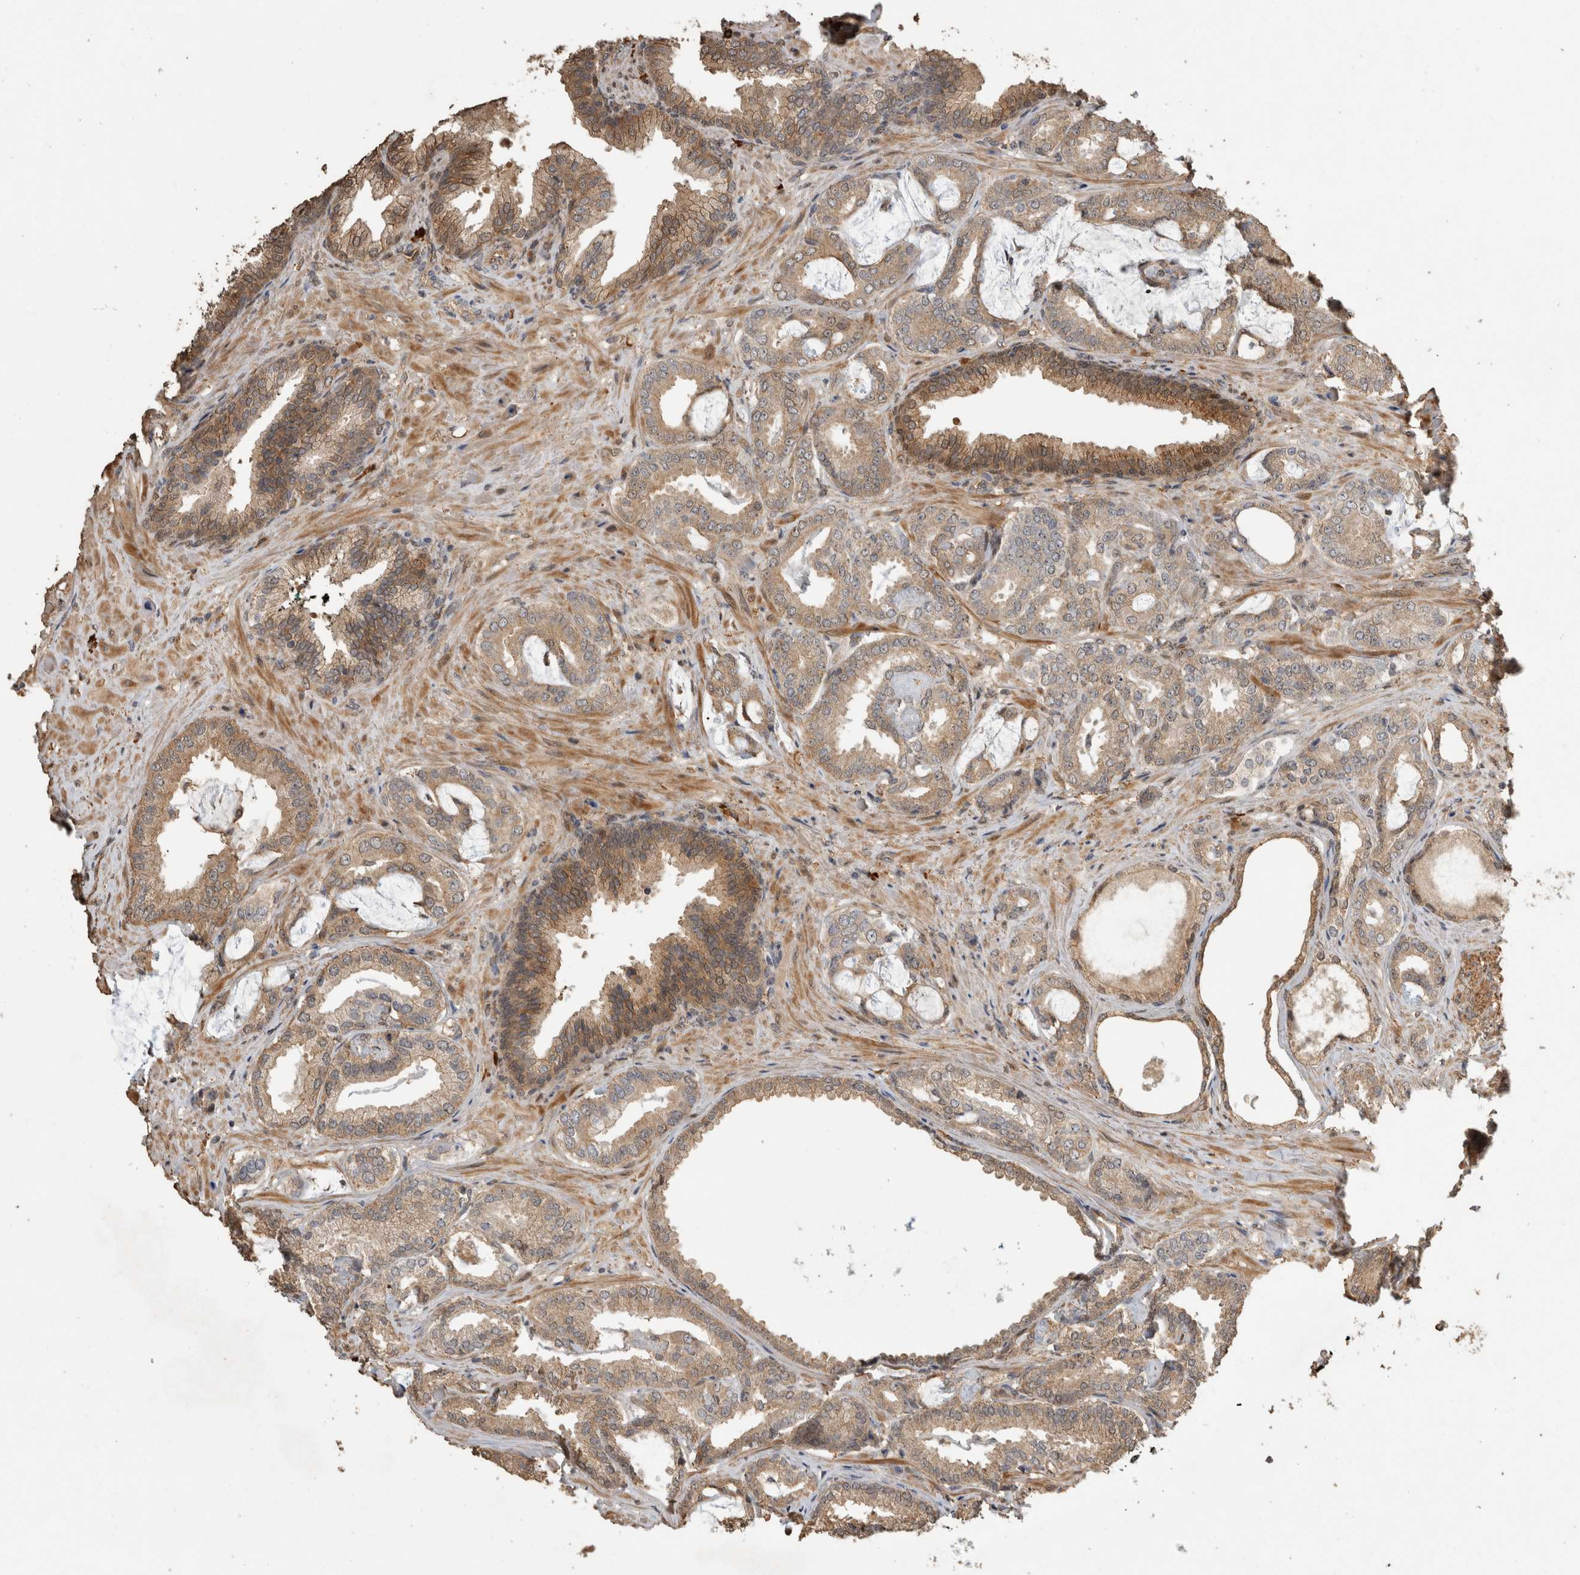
{"staining": {"intensity": "weak", "quantity": ">75%", "location": "cytoplasmic/membranous"}, "tissue": "prostate cancer", "cell_type": "Tumor cells", "image_type": "cancer", "snomed": [{"axis": "morphology", "description": "Adenocarcinoma, Low grade"}, {"axis": "topography", "description": "Prostate"}], "caption": "Adenocarcinoma (low-grade) (prostate) was stained to show a protein in brown. There is low levels of weak cytoplasmic/membranous staining in approximately >75% of tumor cells.", "gene": "RHPN1", "patient": {"sex": "male", "age": 71}}